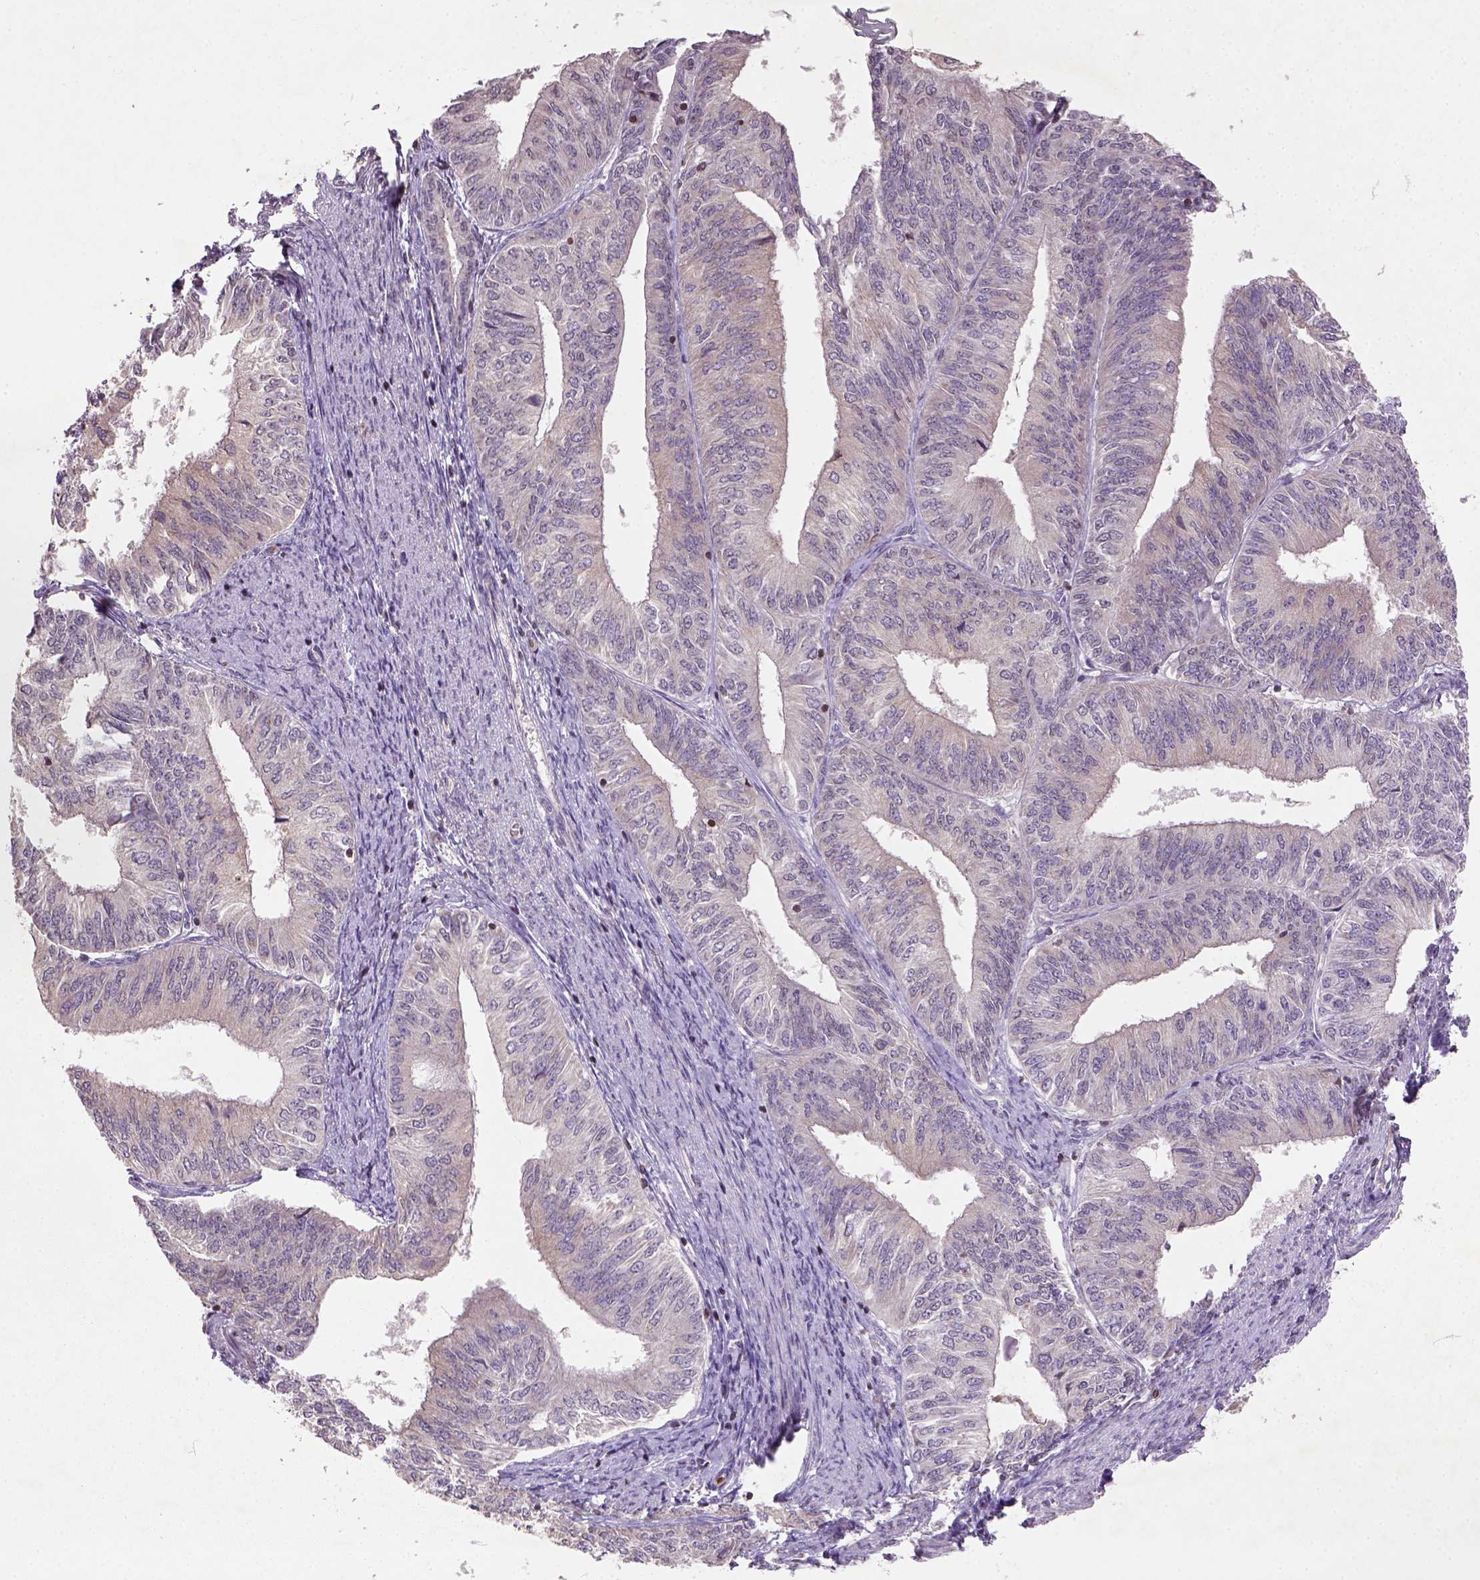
{"staining": {"intensity": "weak", "quantity": "<25%", "location": "cytoplasmic/membranous"}, "tissue": "endometrial cancer", "cell_type": "Tumor cells", "image_type": "cancer", "snomed": [{"axis": "morphology", "description": "Adenocarcinoma, NOS"}, {"axis": "topography", "description": "Endometrium"}], "caption": "Immunohistochemistry micrograph of neoplastic tissue: human endometrial adenocarcinoma stained with DAB (3,3'-diaminobenzidine) demonstrates no significant protein expression in tumor cells. (IHC, brightfield microscopy, high magnification).", "gene": "NUDT3", "patient": {"sex": "female", "age": 58}}